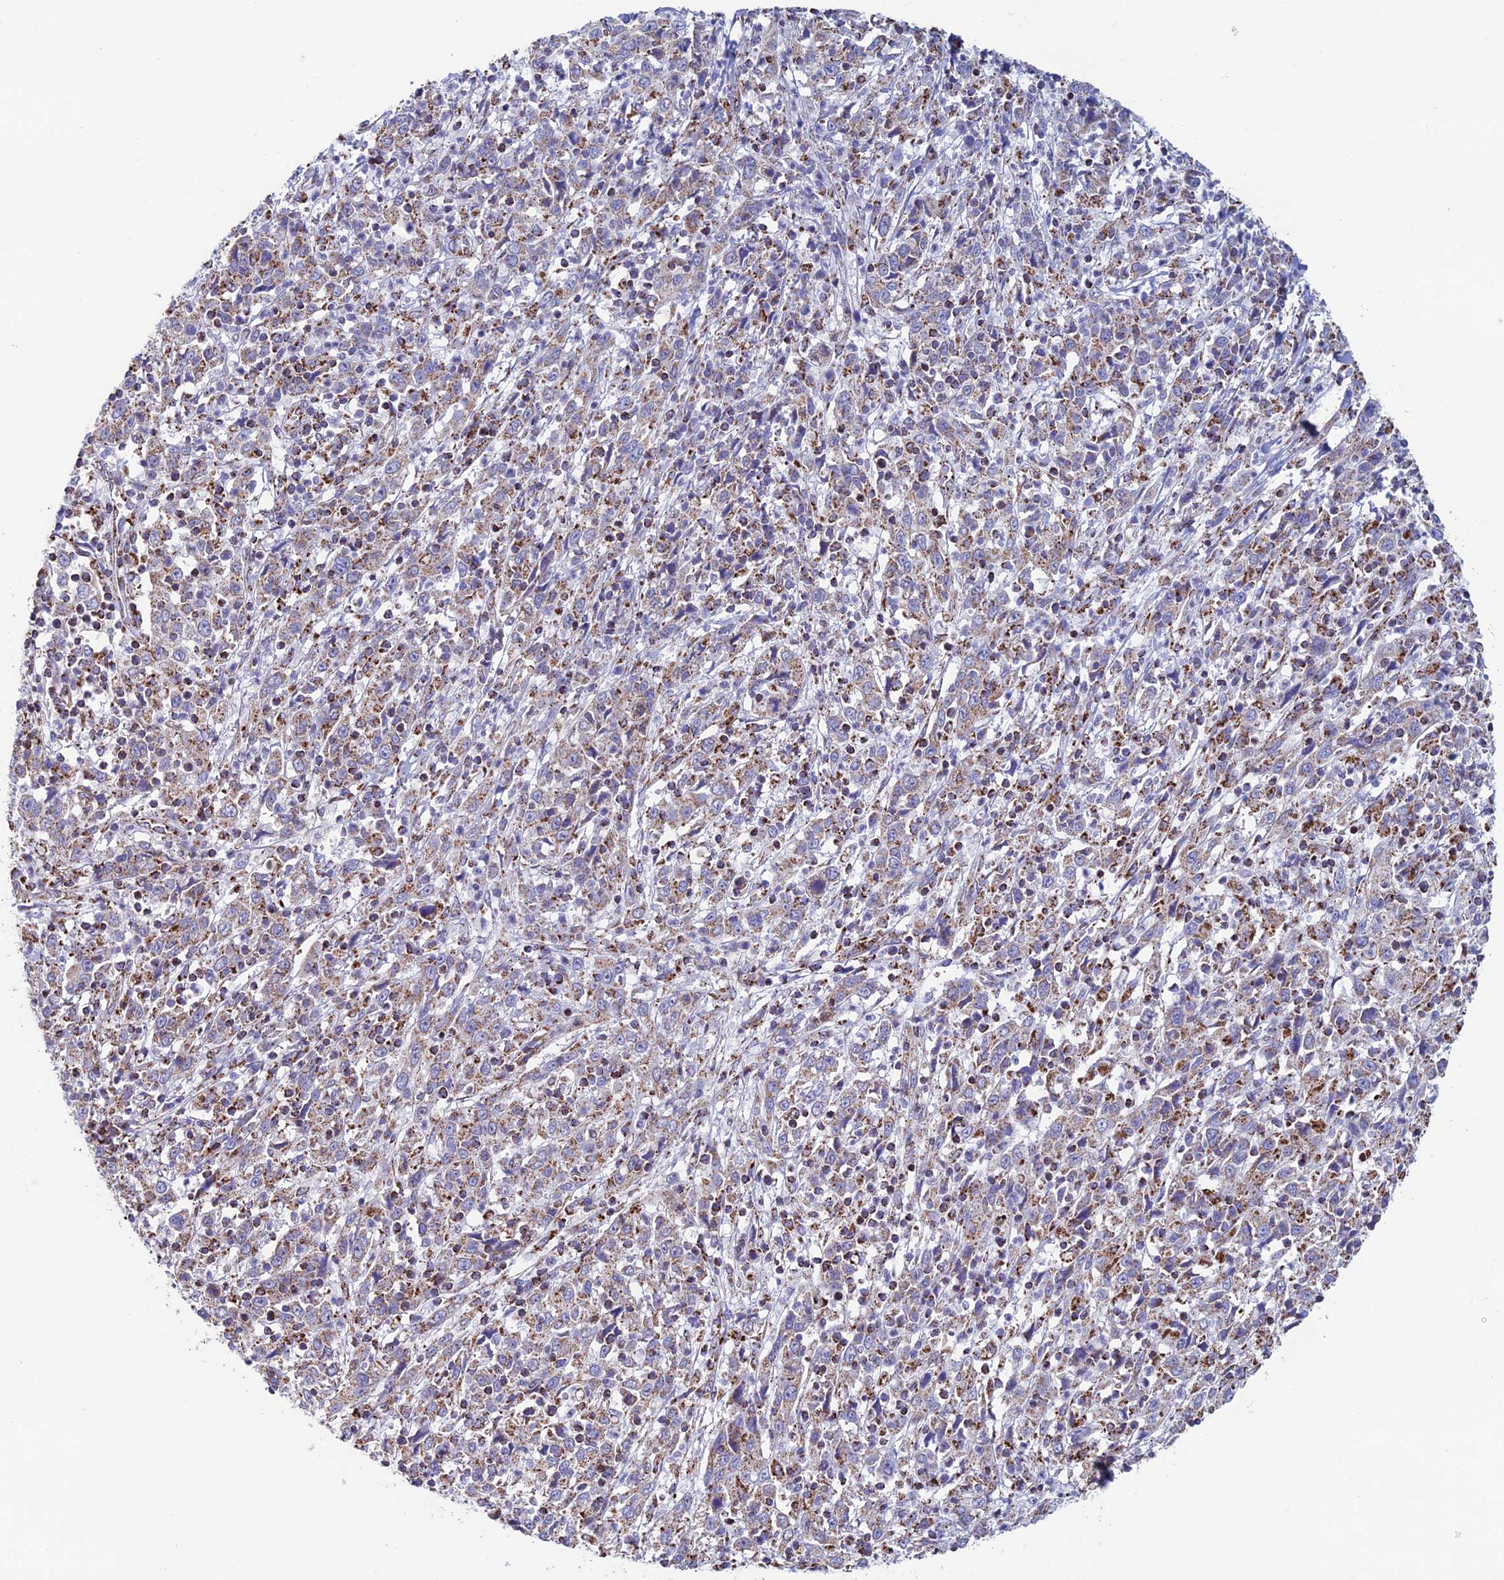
{"staining": {"intensity": "weak", "quantity": ">75%", "location": "cytoplasmic/membranous"}, "tissue": "cervical cancer", "cell_type": "Tumor cells", "image_type": "cancer", "snomed": [{"axis": "morphology", "description": "Squamous cell carcinoma, NOS"}, {"axis": "topography", "description": "Cervix"}], "caption": "A brown stain shows weak cytoplasmic/membranous expression of a protein in human cervical cancer tumor cells.", "gene": "ZNG1B", "patient": {"sex": "female", "age": 46}}